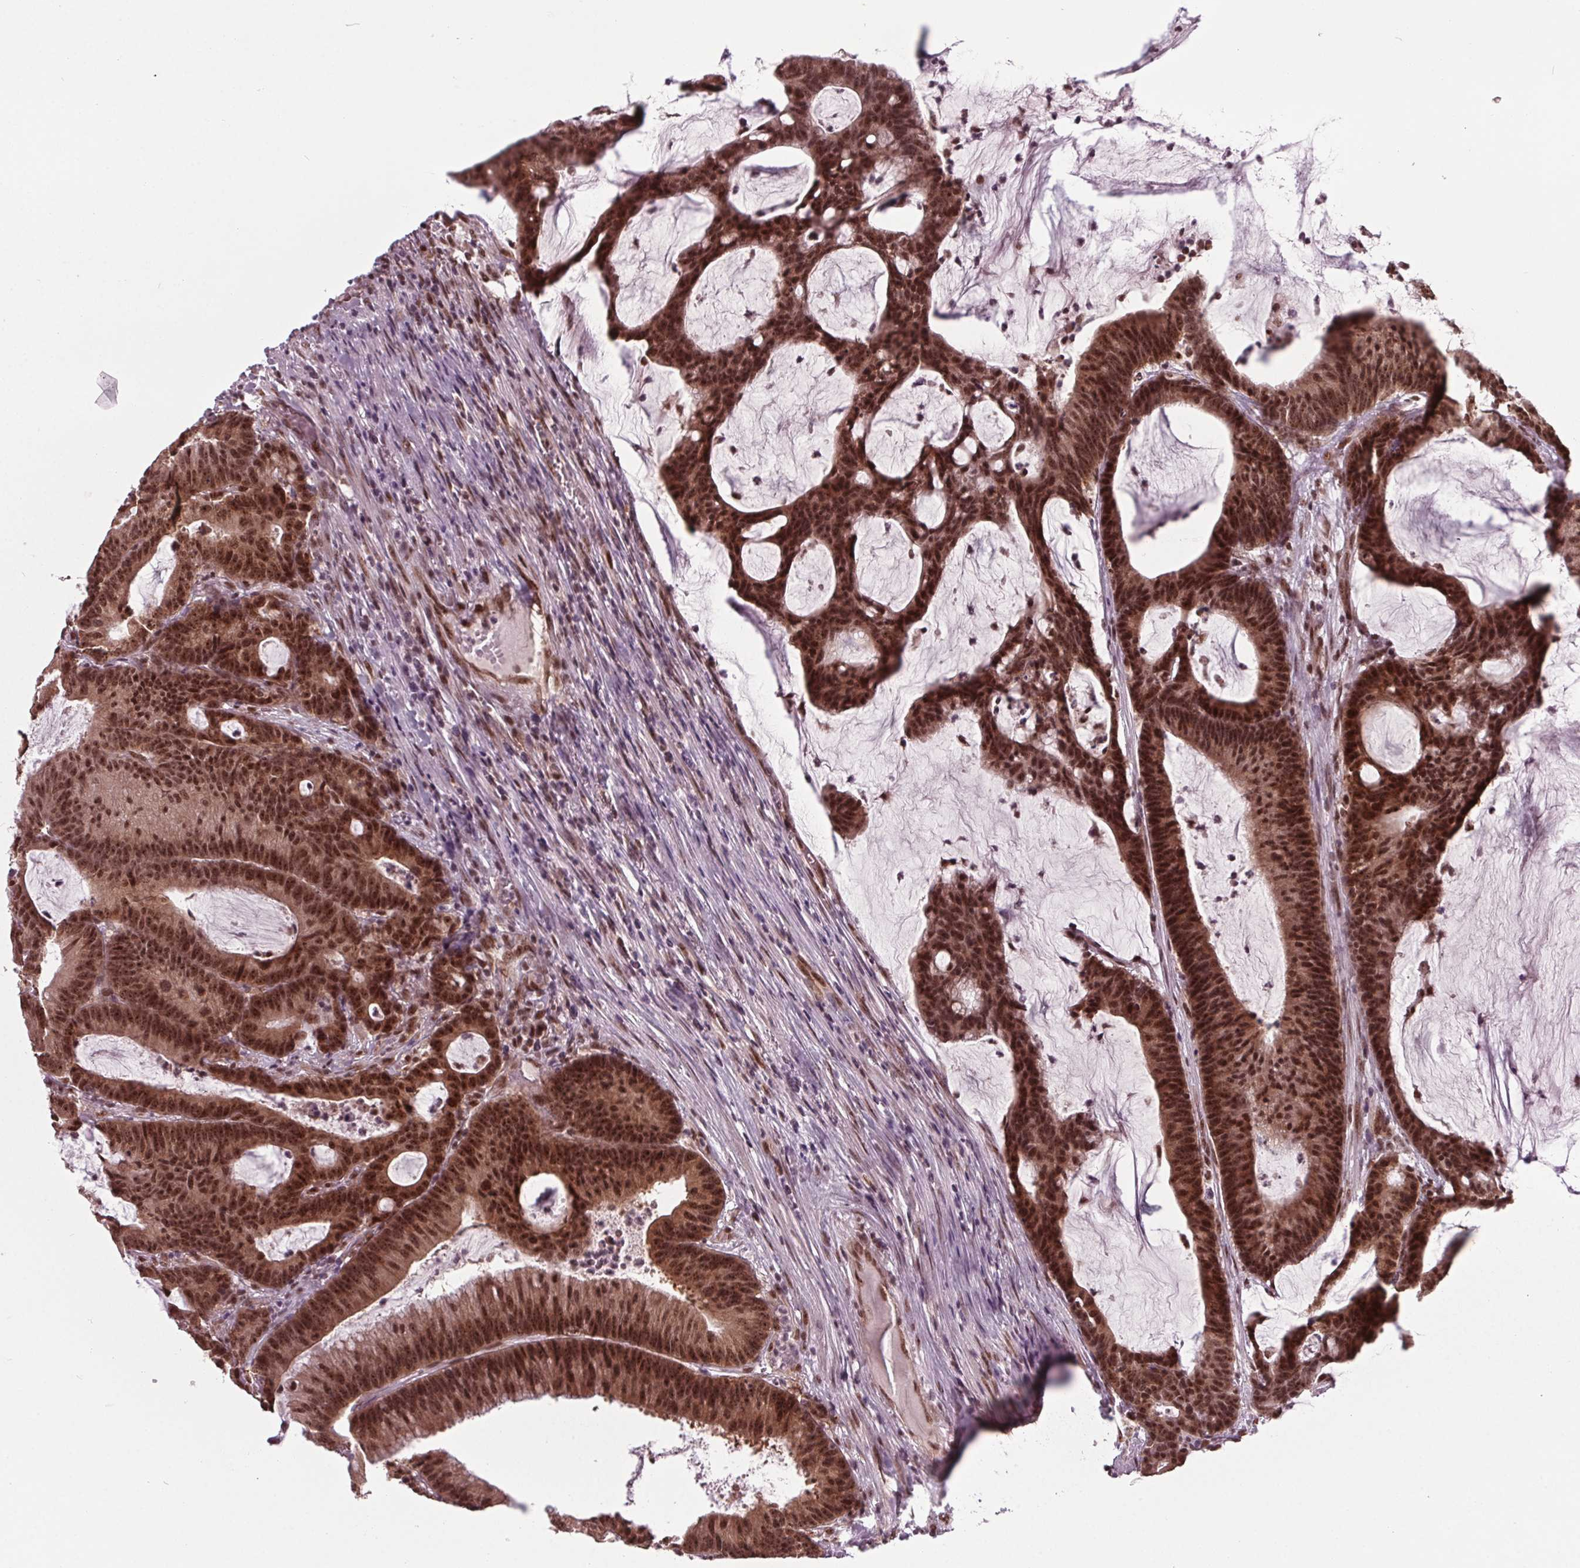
{"staining": {"intensity": "strong", "quantity": ">75%", "location": "nuclear"}, "tissue": "colorectal cancer", "cell_type": "Tumor cells", "image_type": "cancer", "snomed": [{"axis": "morphology", "description": "Adenocarcinoma, NOS"}, {"axis": "topography", "description": "Colon"}], "caption": "Human colorectal cancer stained with a protein marker reveals strong staining in tumor cells.", "gene": "DDX41", "patient": {"sex": "female", "age": 78}}